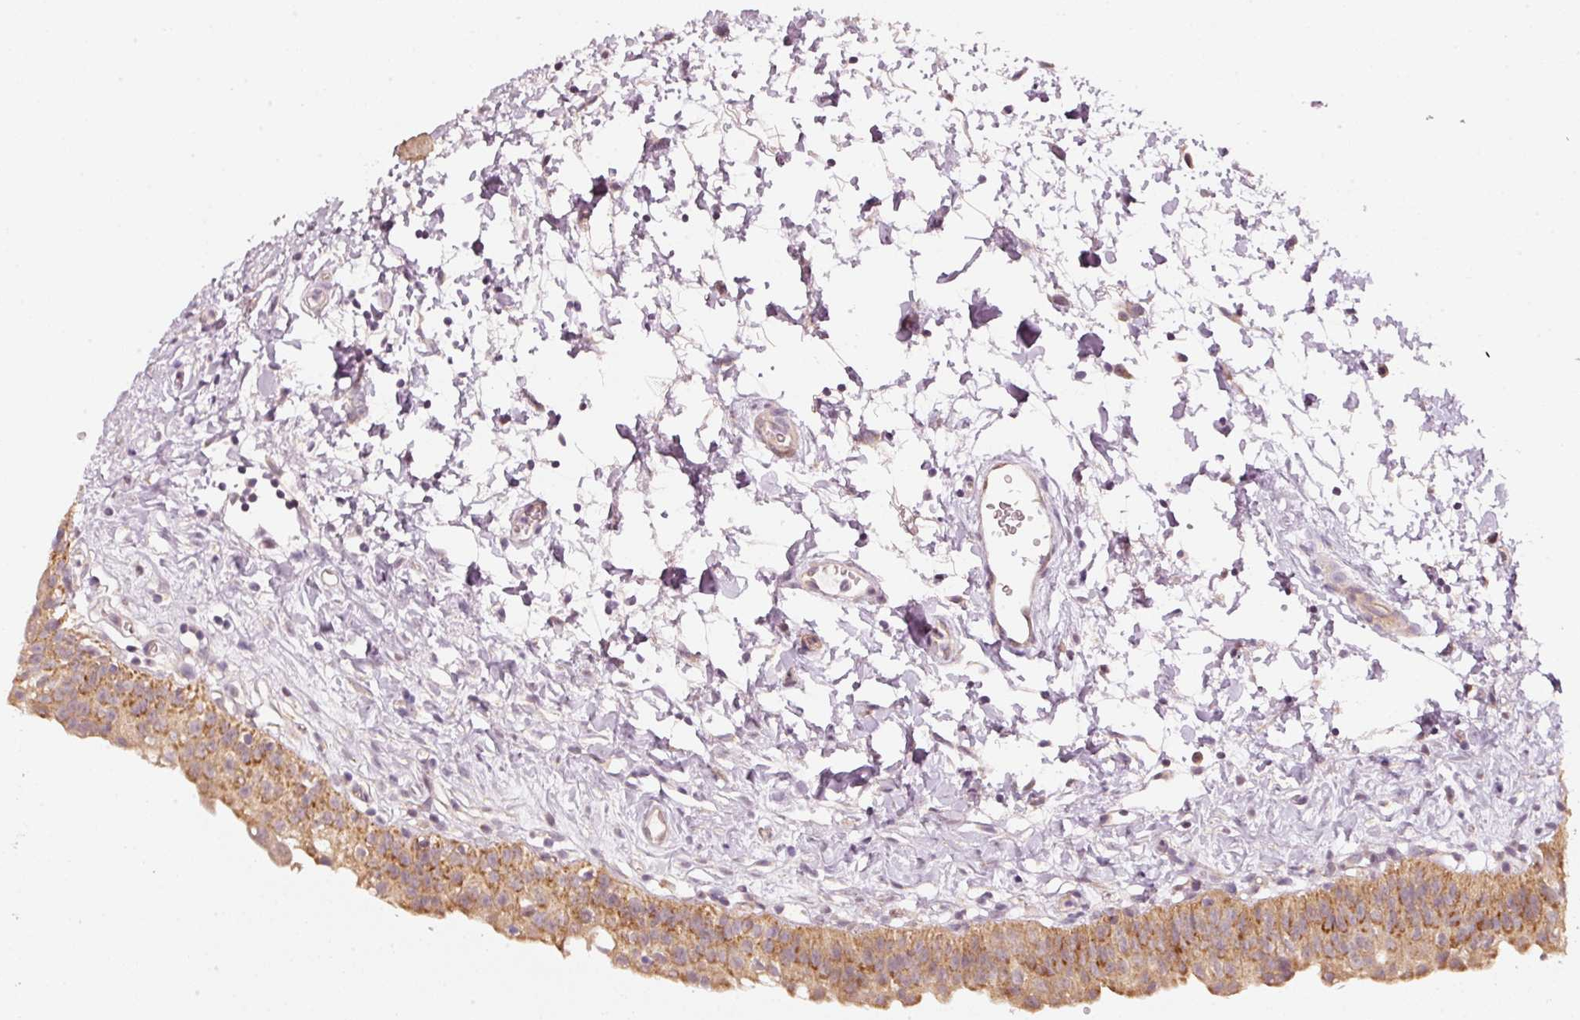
{"staining": {"intensity": "strong", "quantity": ">75%", "location": "cytoplasmic/membranous"}, "tissue": "urinary bladder", "cell_type": "Urothelial cells", "image_type": "normal", "snomed": [{"axis": "morphology", "description": "Normal tissue, NOS"}, {"axis": "topography", "description": "Urinary bladder"}], "caption": "Immunohistochemistry (IHC) histopathology image of unremarkable urinary bladder stained for a protein (brown), which exhibits high levels of strong cytoplasmic/membranous expression in about >75% of urothelial cells.", "gene": "ARHGAP22", "patient": {"sex": "male", "age": 51}}